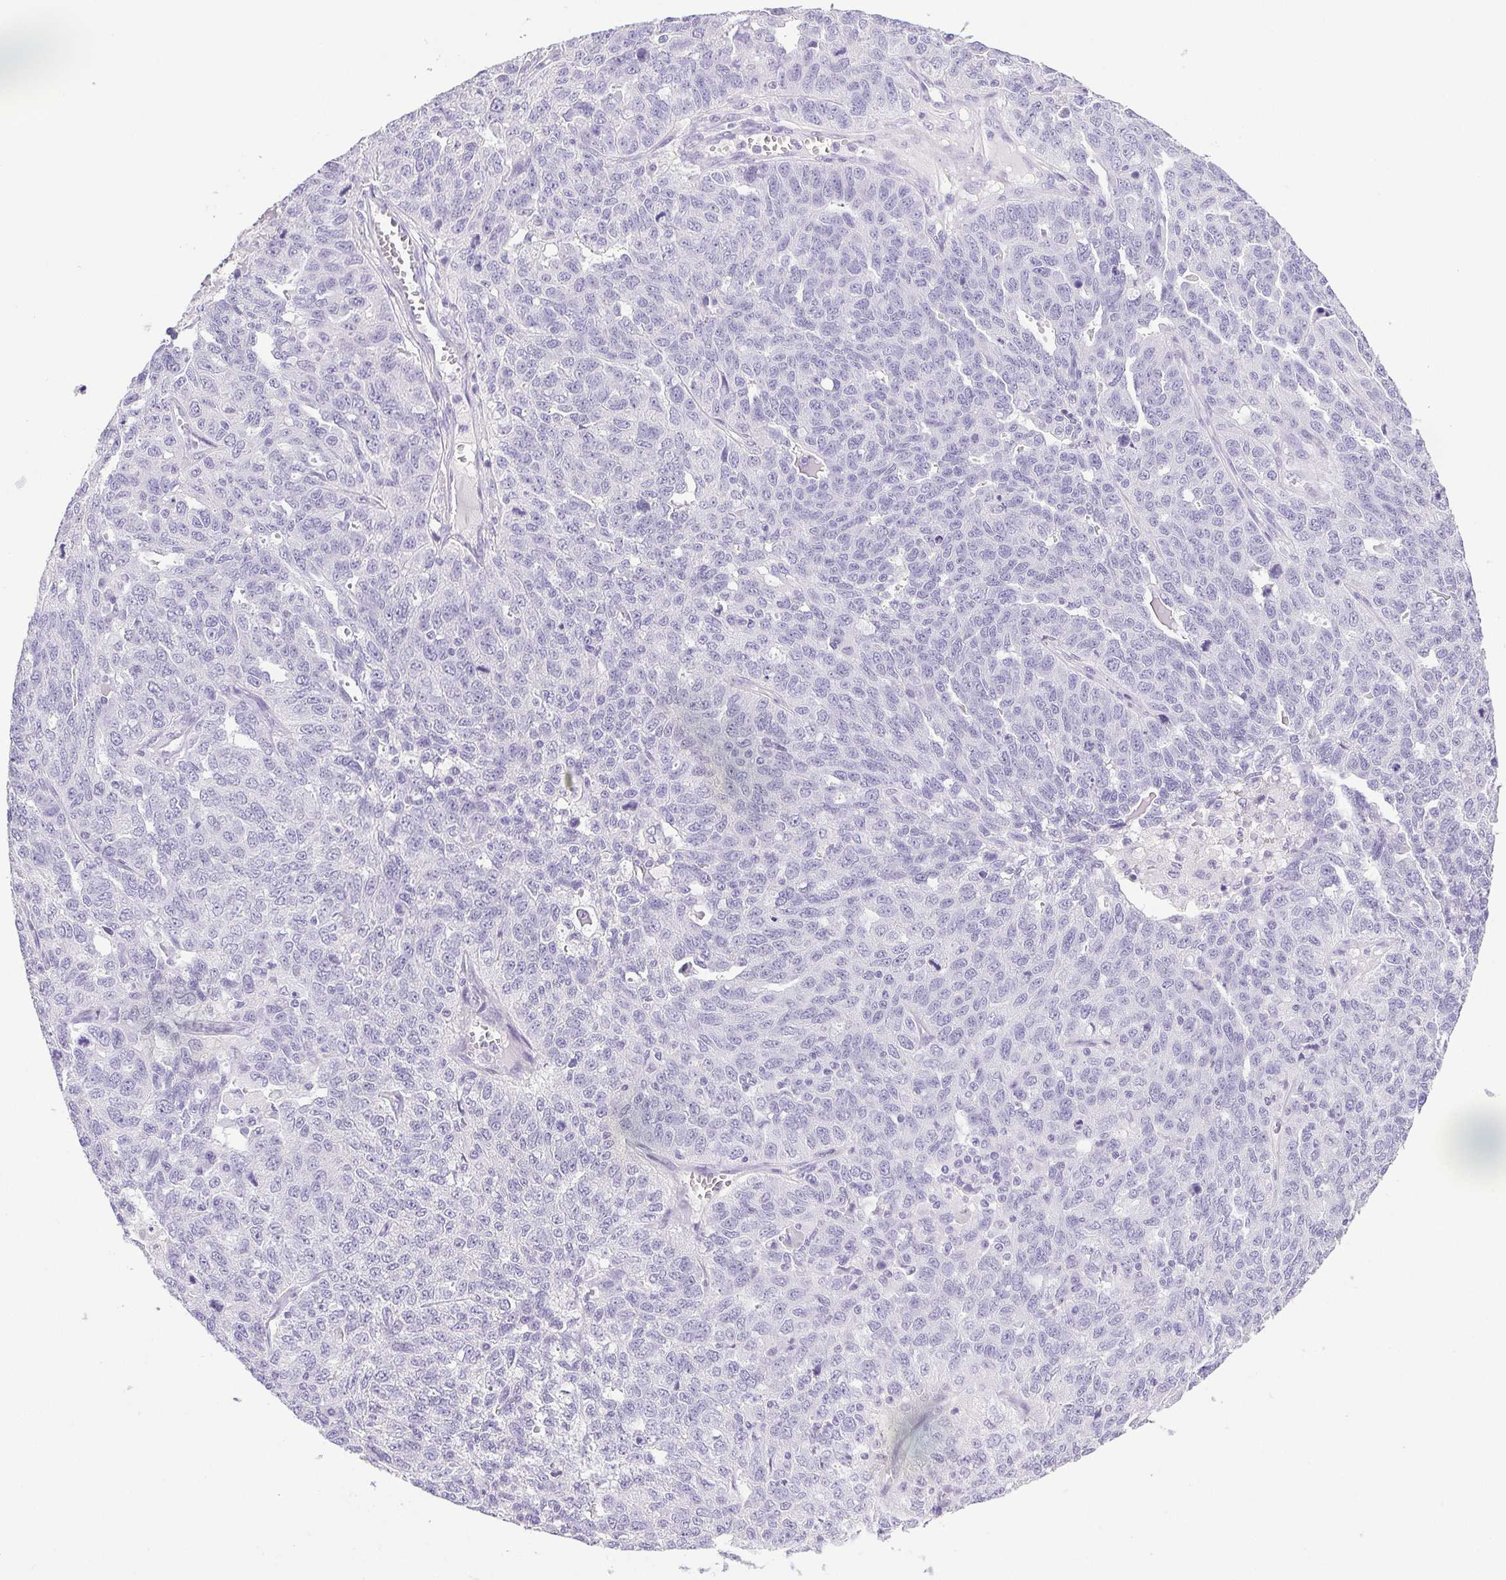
{"staining": {"intensity": "negative", "quantity": "none", "location": "none"}, "tissue": "ovarian cancer", "cell_type": "Tumor cells", "image_type": "cancer", "snomed": [{"axis": "morphology", "description": "Cystadenocarcinoma, serous, NOS"}, {"axis": "topography", "description": "Ovary"}], "caption": "A high-resolution image shows immunohistochemistry staining of ovarian serous cystadenocarcinoma, which shows no significant positivity in tumor cells.", "gene": "HLA-G", "patient": {"sex": "female", "age": 71}}